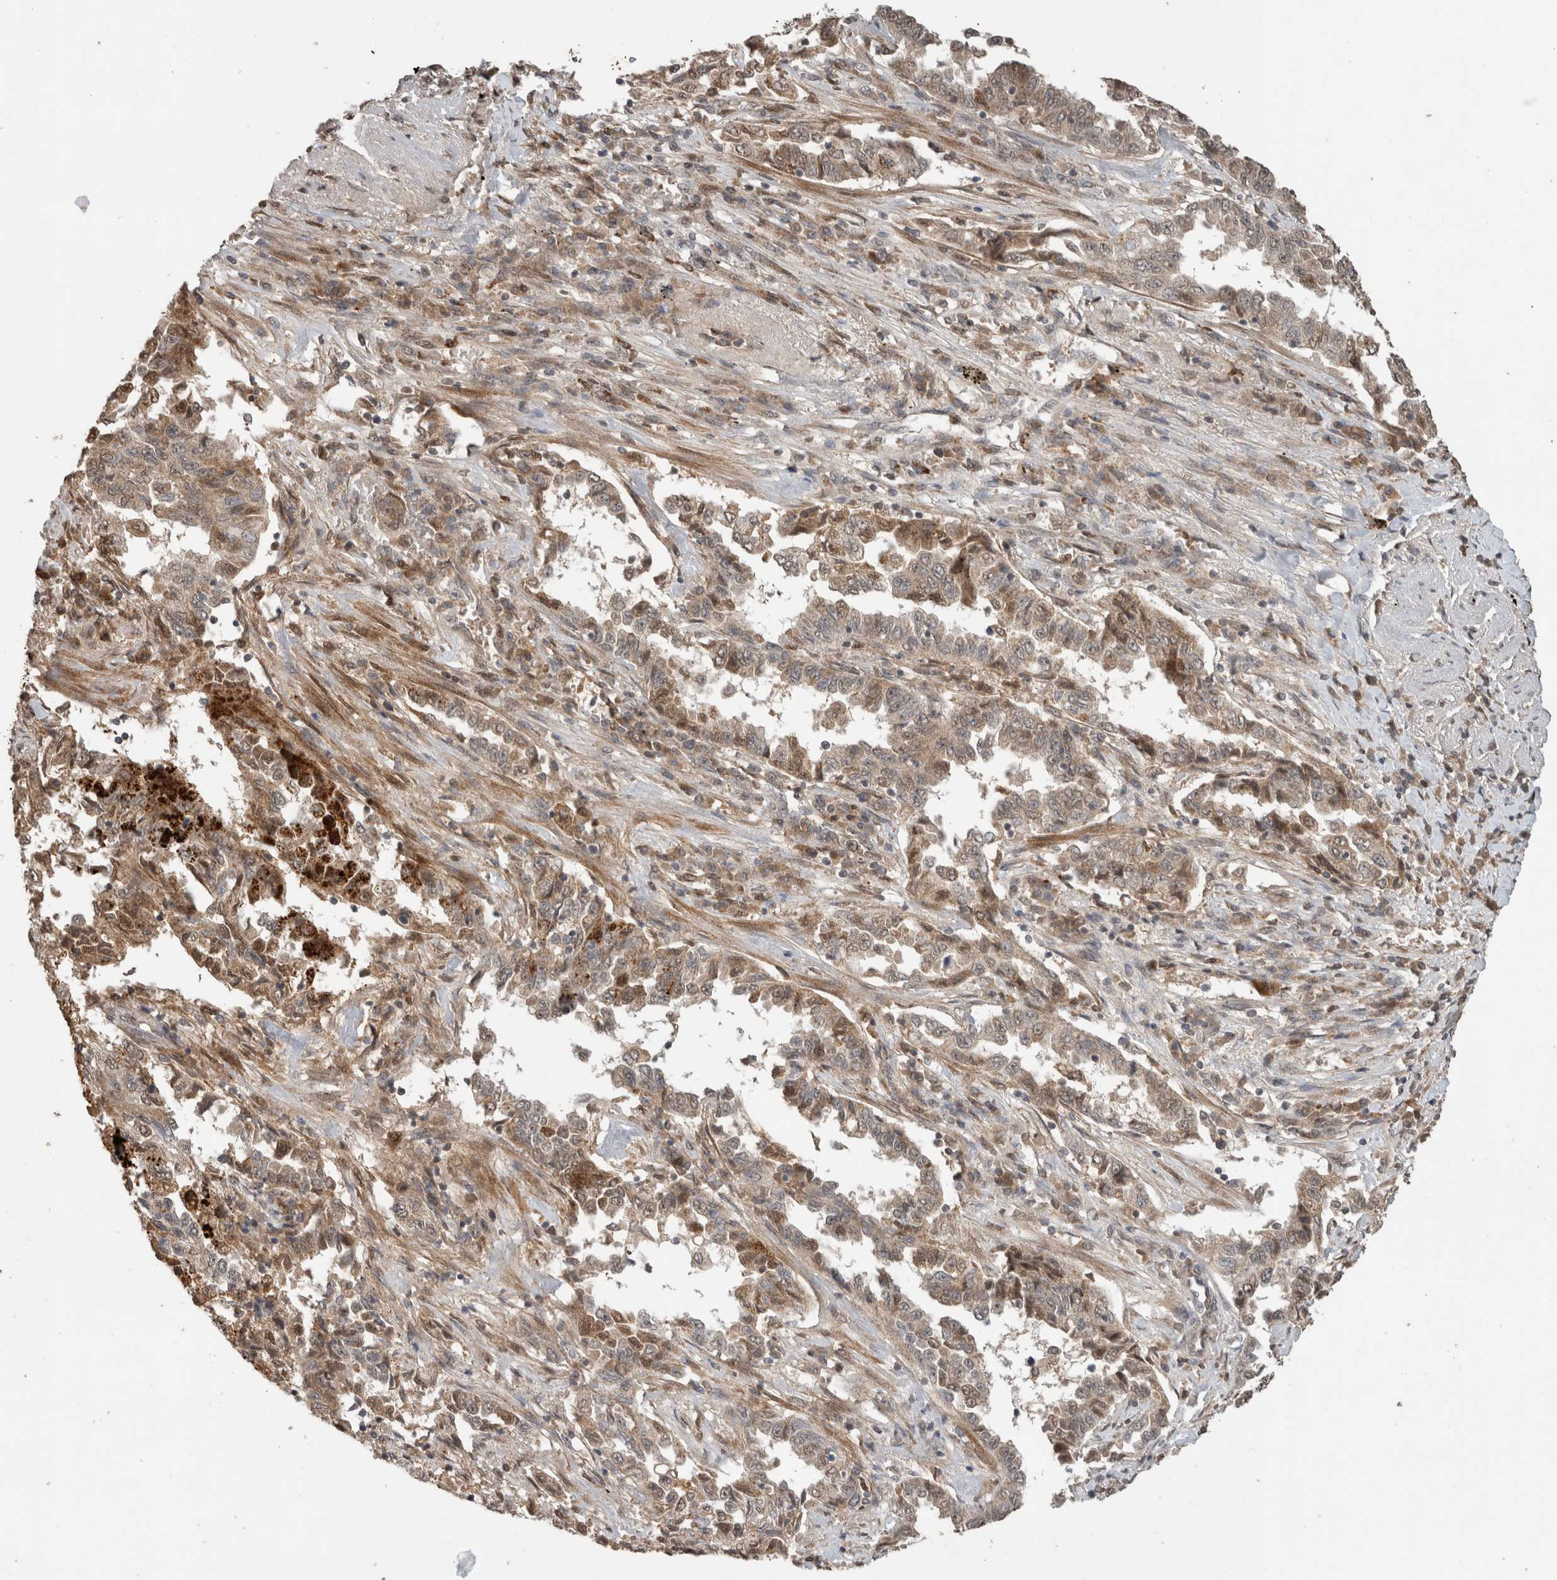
{"staining": {"intensity": "weak", "quantity": ">75%", "location": "cytoplasmic/membranous"}, "tissue": "lung cancer", "cell_type": "Tumor cells", "image_type": "cancer", "snomed": [{"axis": "morphology", "description": "Adenocarcinoma, NOS"}, {"axis": "topography", "description": "Lung"}], "caption": "Lung adenocarcinoma stained with a protein marker reveals weak staining in tumor cells.", "gene": "FAM3A", "patient": {"sex": "female", "age": 51}}